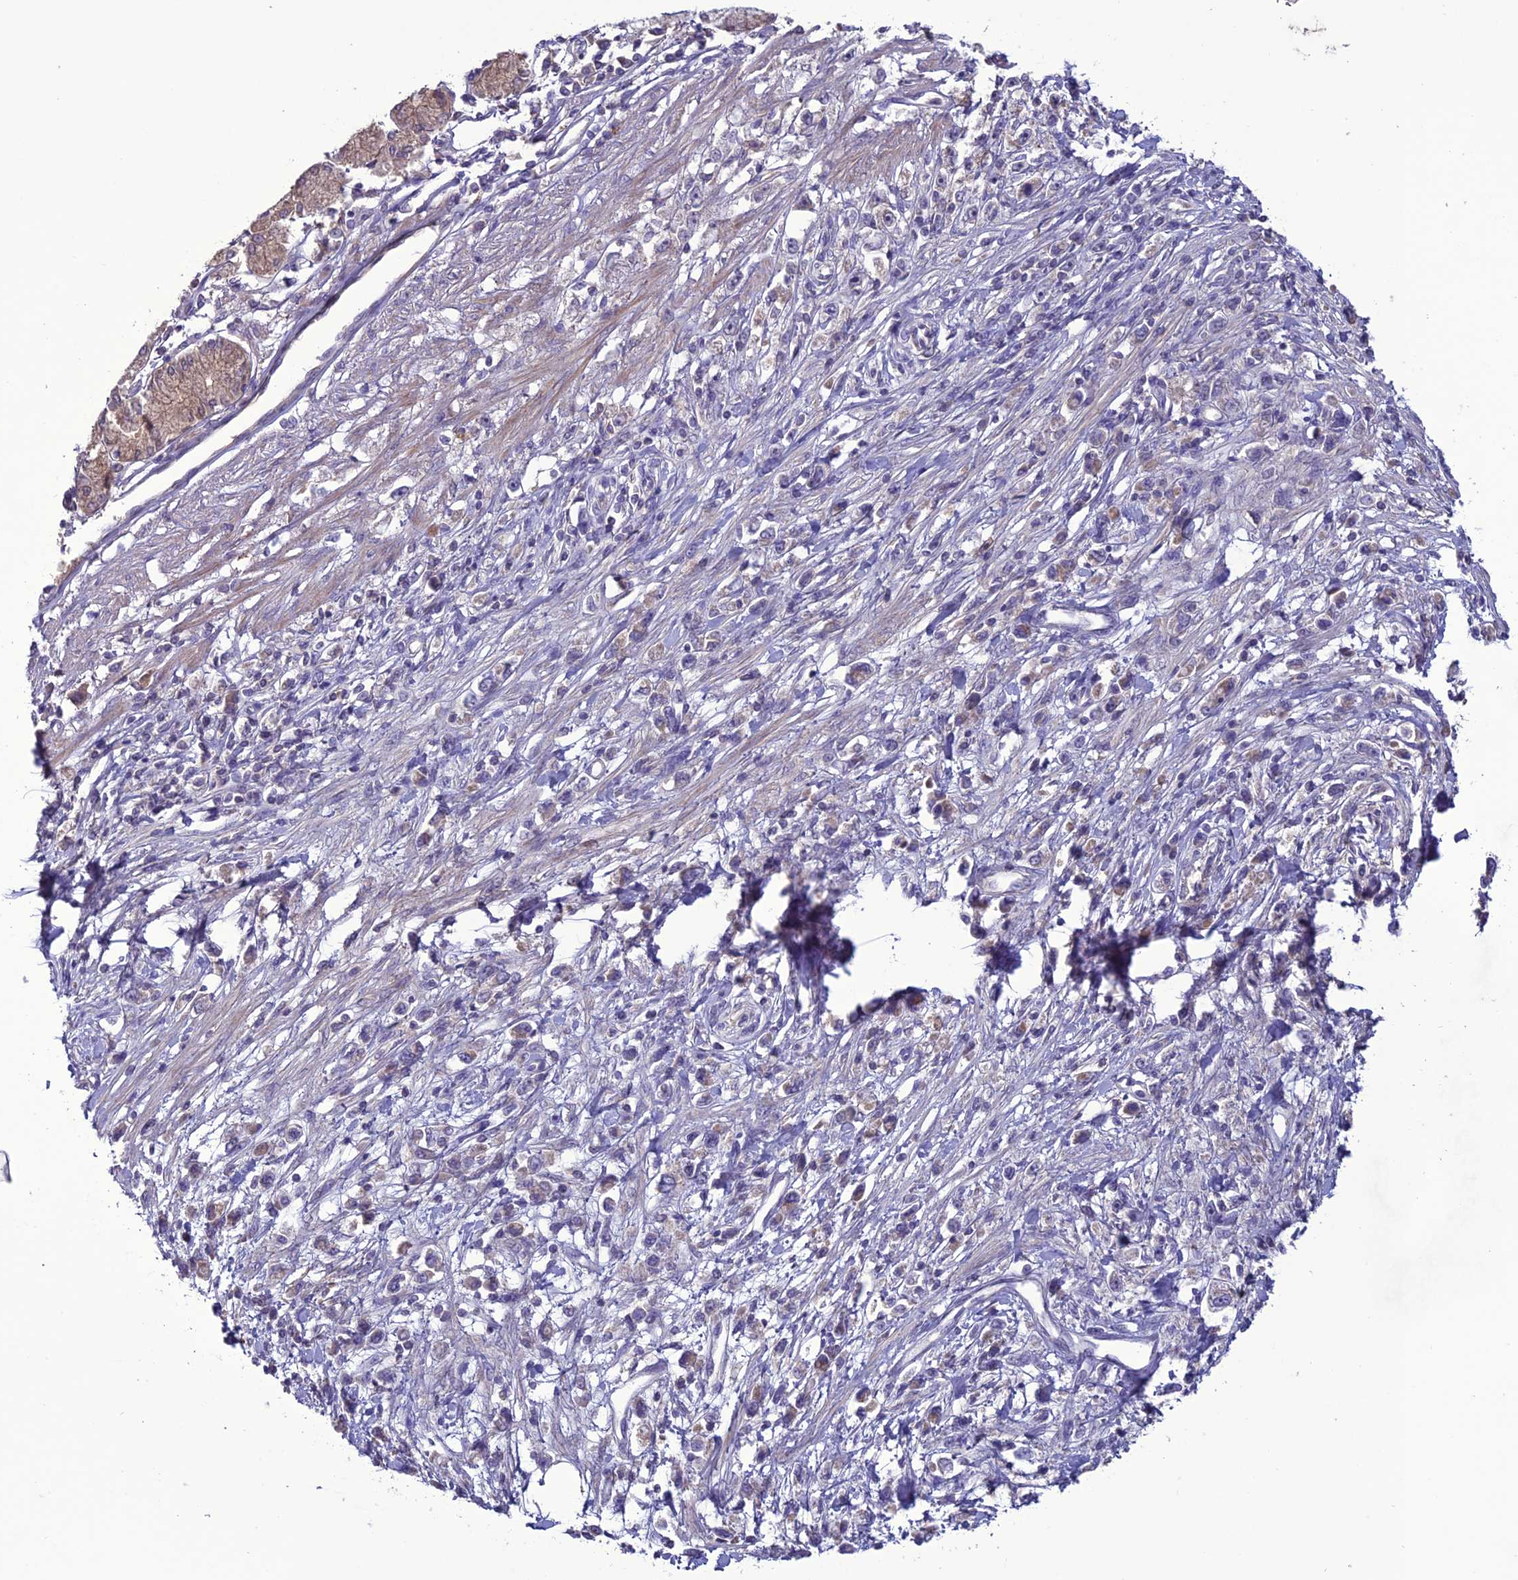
{"staining": {"intensity": "negative", "quantity": "none", "location": "none"}, "tissue": "stomach cancer", "cell_type": "Tumor cells", "image_type": "cancer", "snomed": [{"axis": "morphology", "description": "Adenocarcinoma, NOS"}, {"axis": "topography", "description": "Stomach"}], "caption": "Stomach cancer was stained to show a protein in brown. There is no significant staining in tumor cells.", "gene": "C2orf76", "patient": {"sex": "female", "age": 59}}